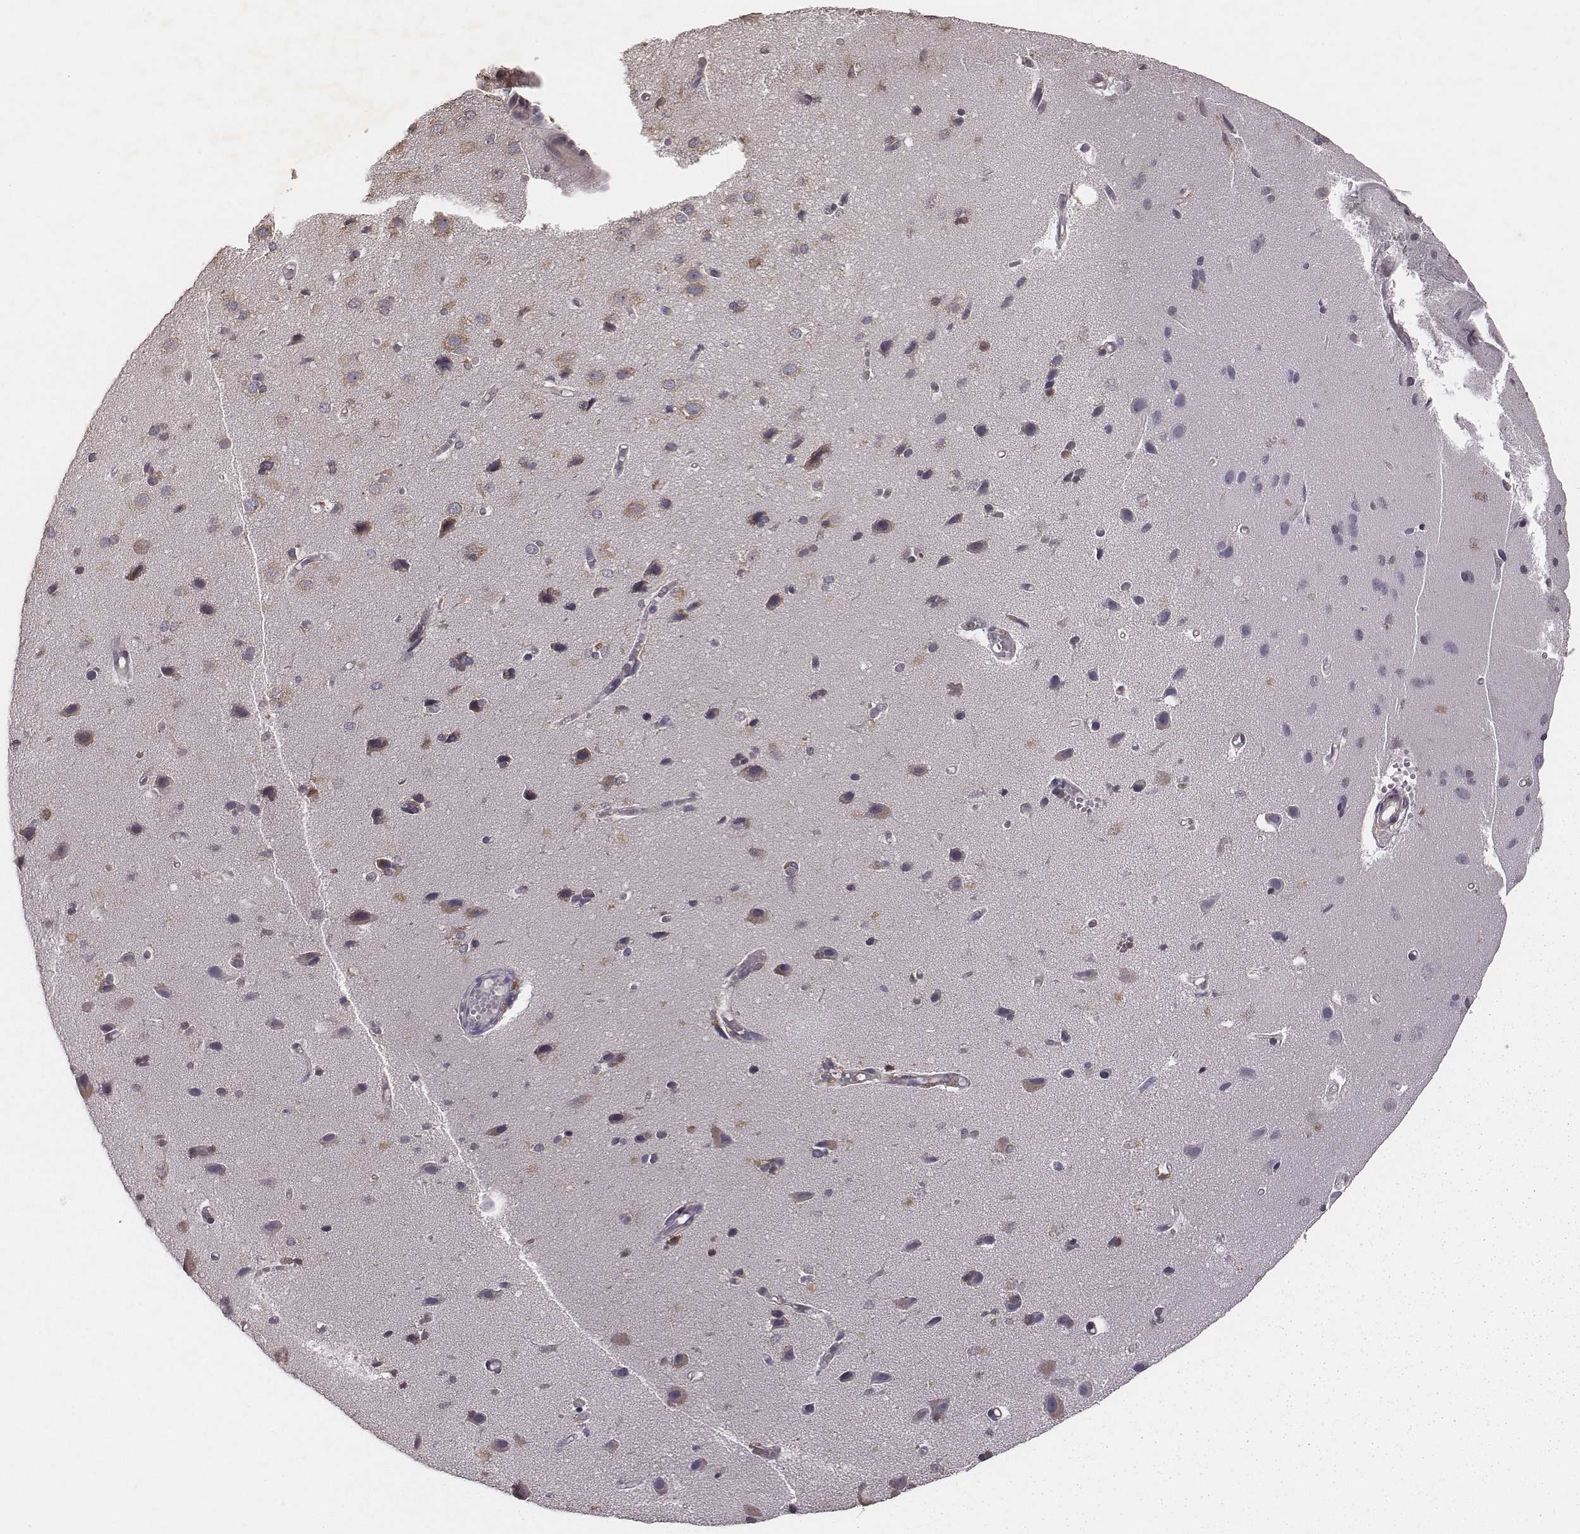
{"staining": {"intensity": "negative", "quantity": "none", "location": "none"}, "tissue": "cerebral cortex", "cell_type": "Endothelial cells", "image_type": "normal", "snomed": [{"axis": "morphology", "description": "Normal tissue, NOS"}, {"axis": "morphology", "description": "Glioma, malignant, High grade"}, {"axis": "topography", "description": "Cerebral cortex"}], "caption": "IHC photomicrograph of unremarkable cerebral cortex: cerebral cortex stained with DAB reveals no significant protein positivity in endothelial cells. The staining is performed using DAB (3,3'-diaminobenzidine) brown chromogen with nuclei counter-stained in using hematoxylin.", "gene": "PILRA", "patient": {"sex": "male", "age": 71}}